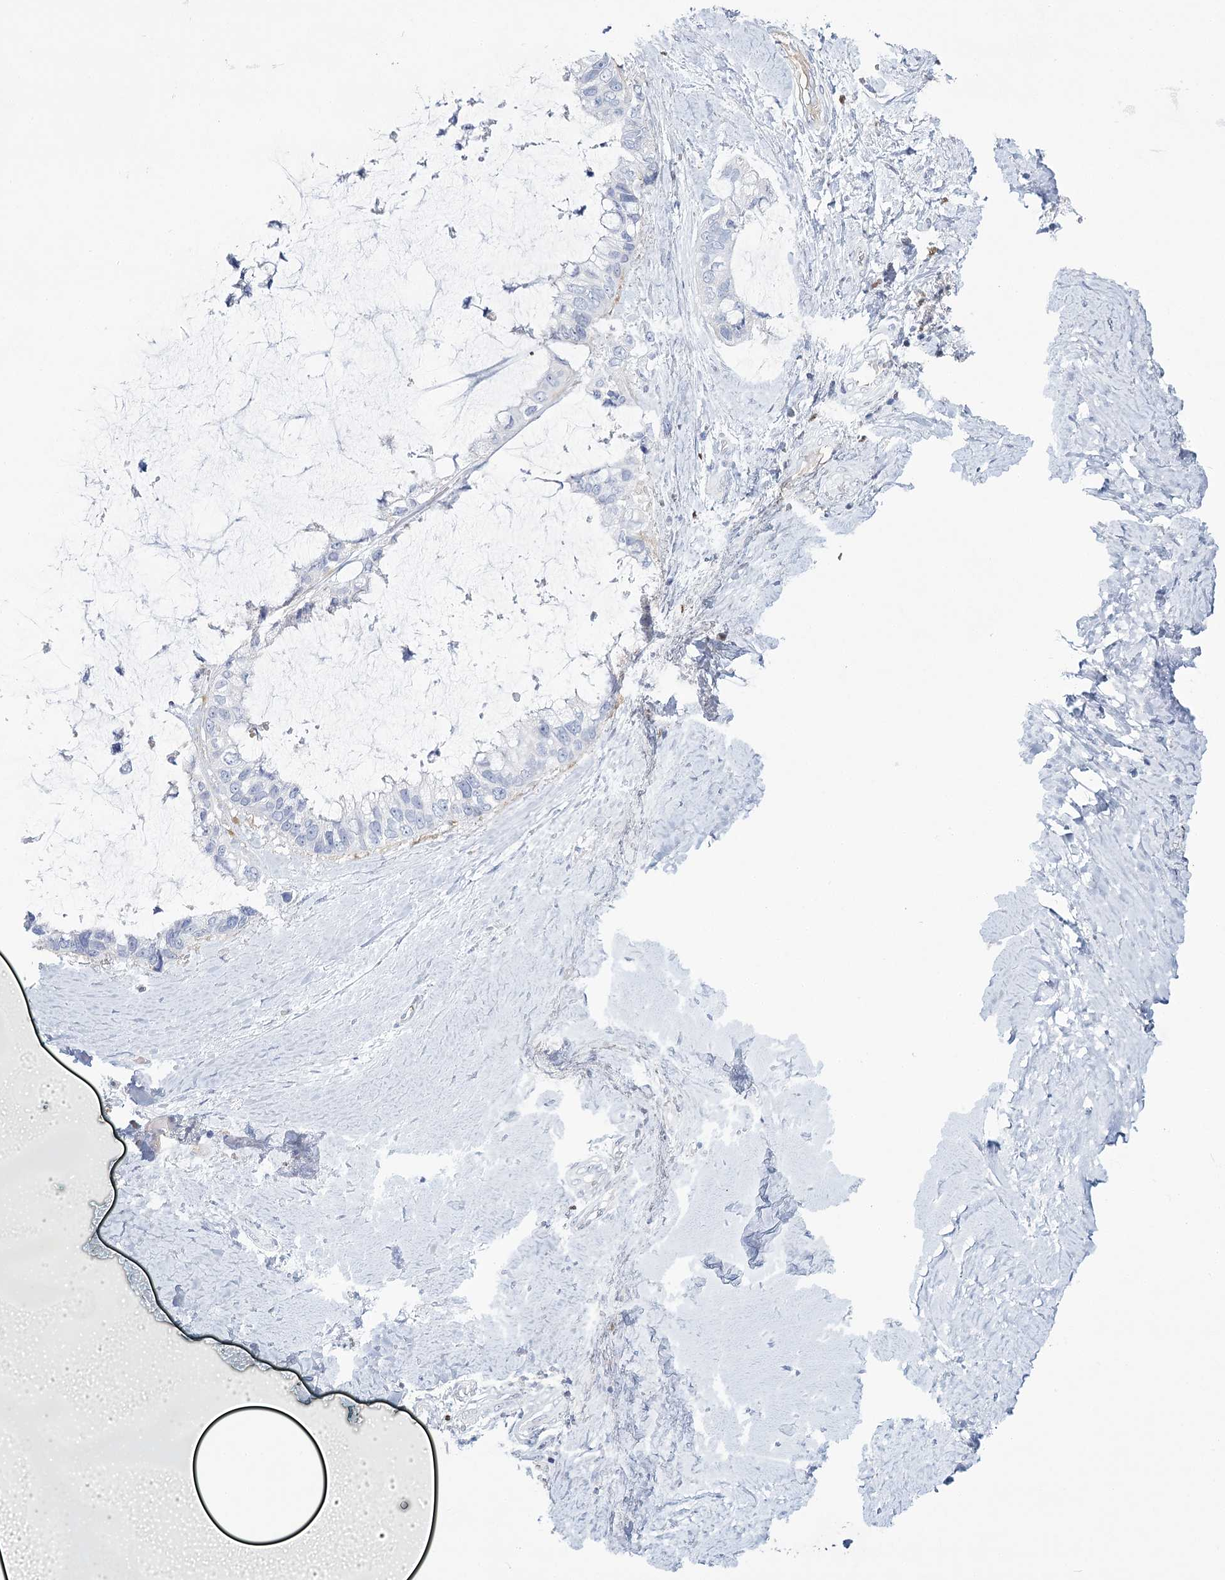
{"staining": {"intensity": "negative", "quantity": "none", "location": "none"}, "tissue": "ovarian cancer", "cell_type": "Tumor cells", "image_type": "cancer", "snomed": [{"axis": "morphology", "description": "Cystadenocarcinoma, mucinous, NOS"}, {"axis": "topography", "description": "Ovary"}], "caption": "This is a histopathology image of immunohistochemistry (IHC) staining of ovarian mucinous cystadenocarcinoma, which shows no expression in tumor cells. (Stains: DAB immunohistochemistry with hematoxylin counter stain, Microscopy: brightfield microscopy at high magnification).", "gene": "IGSF3", "patient": {"sex": "female", "age": 39}}